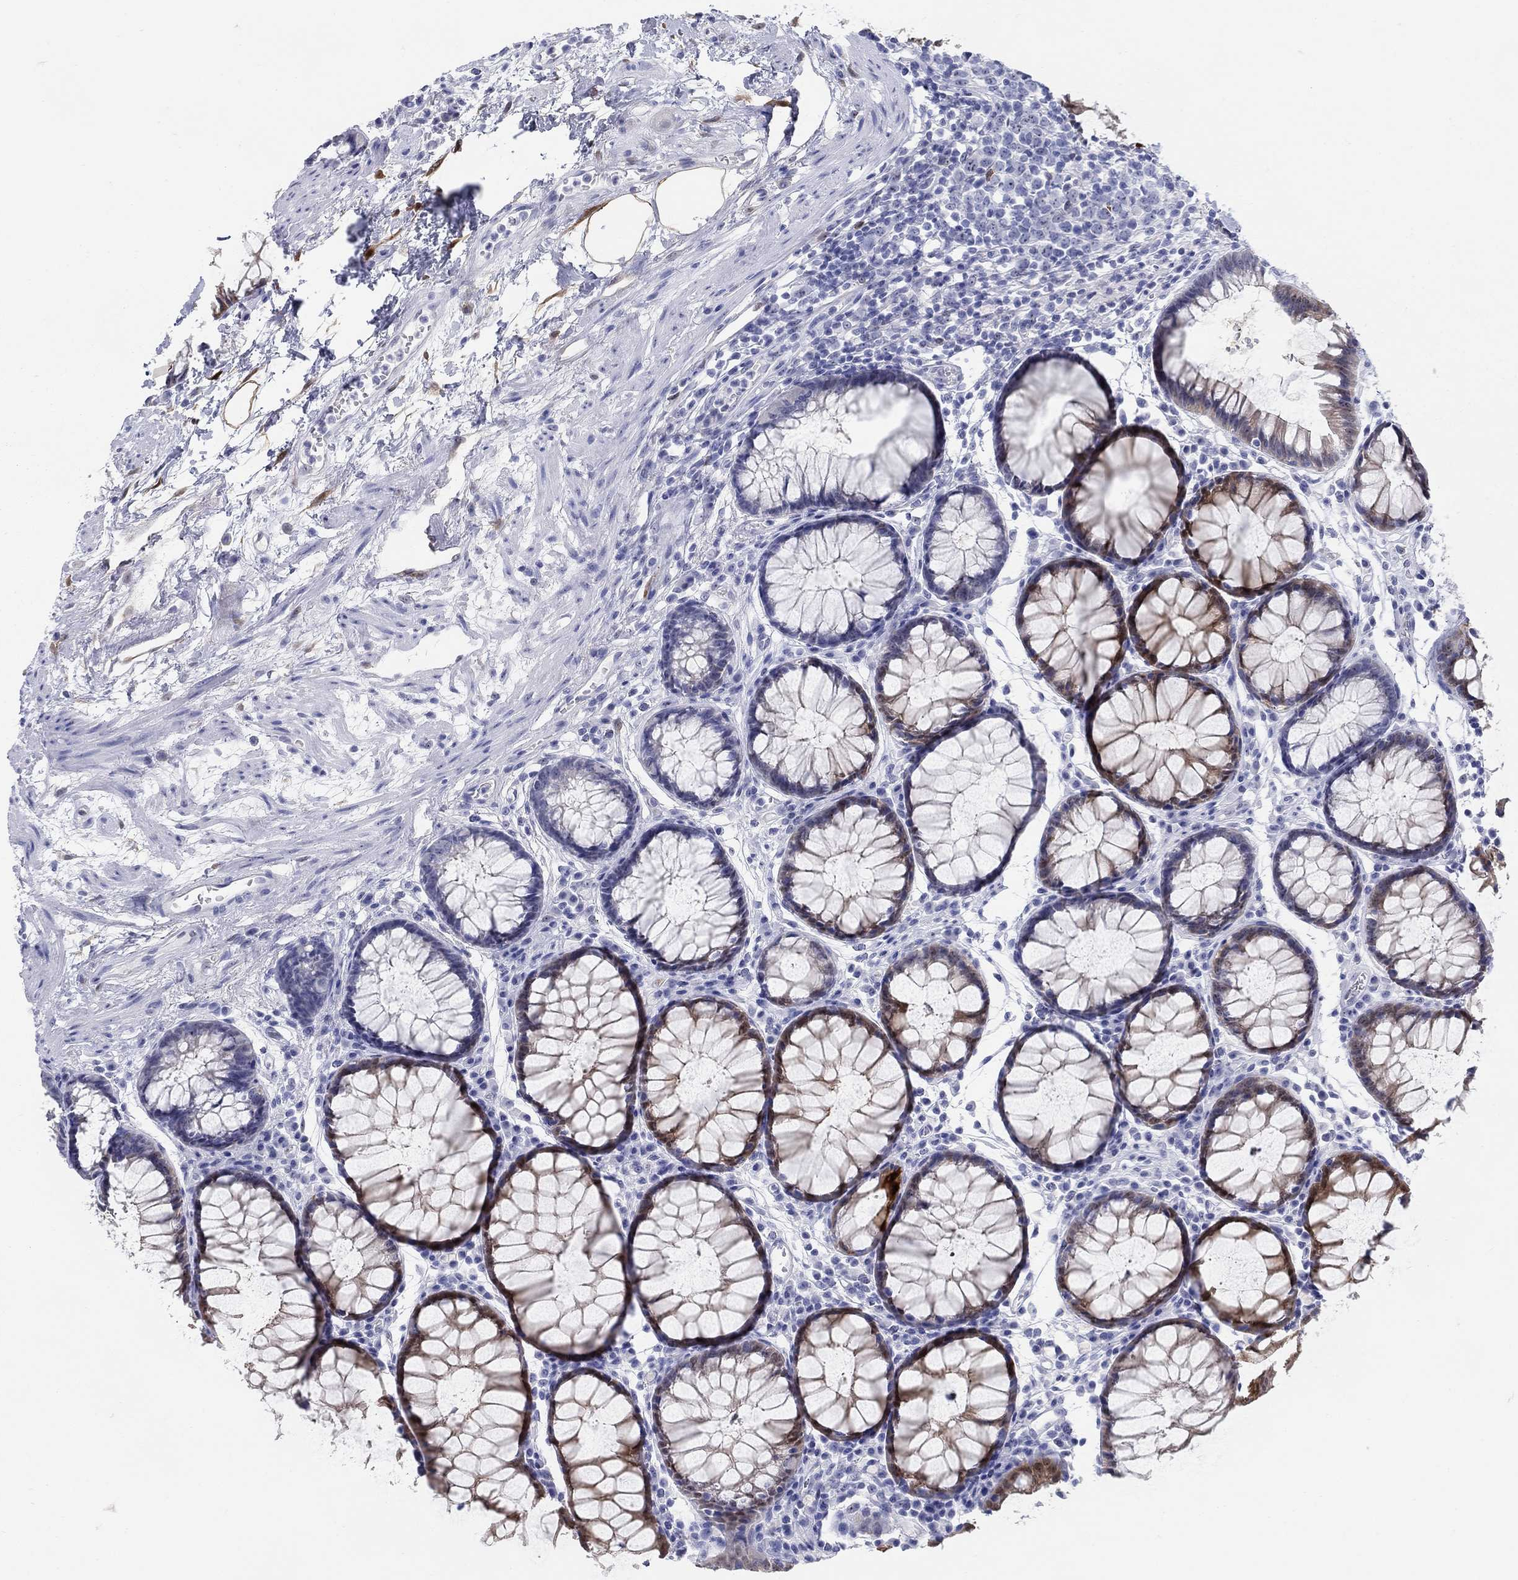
{"staining": {"intensity": "strong", "quantity": "<25%", "location": "cytoplasmic/membranous"}, "tissue": "rectum", "cell_type": "Glandular cells", "image_type": "normal", "snomed": [{"axis": "morphology", "description": "Normal tissue, NOS"}, {"axis": "topography", "description": "Rectum"}], "caption": "Immunohistochemical staining of benign human rectum shows strong cytoplasmic/membranous protein positivity in about <25% of glandular cells. Nuclei are stained in blue.", "gene": "AKR1C1", "patient": {"sex": "female", "age": 68}}